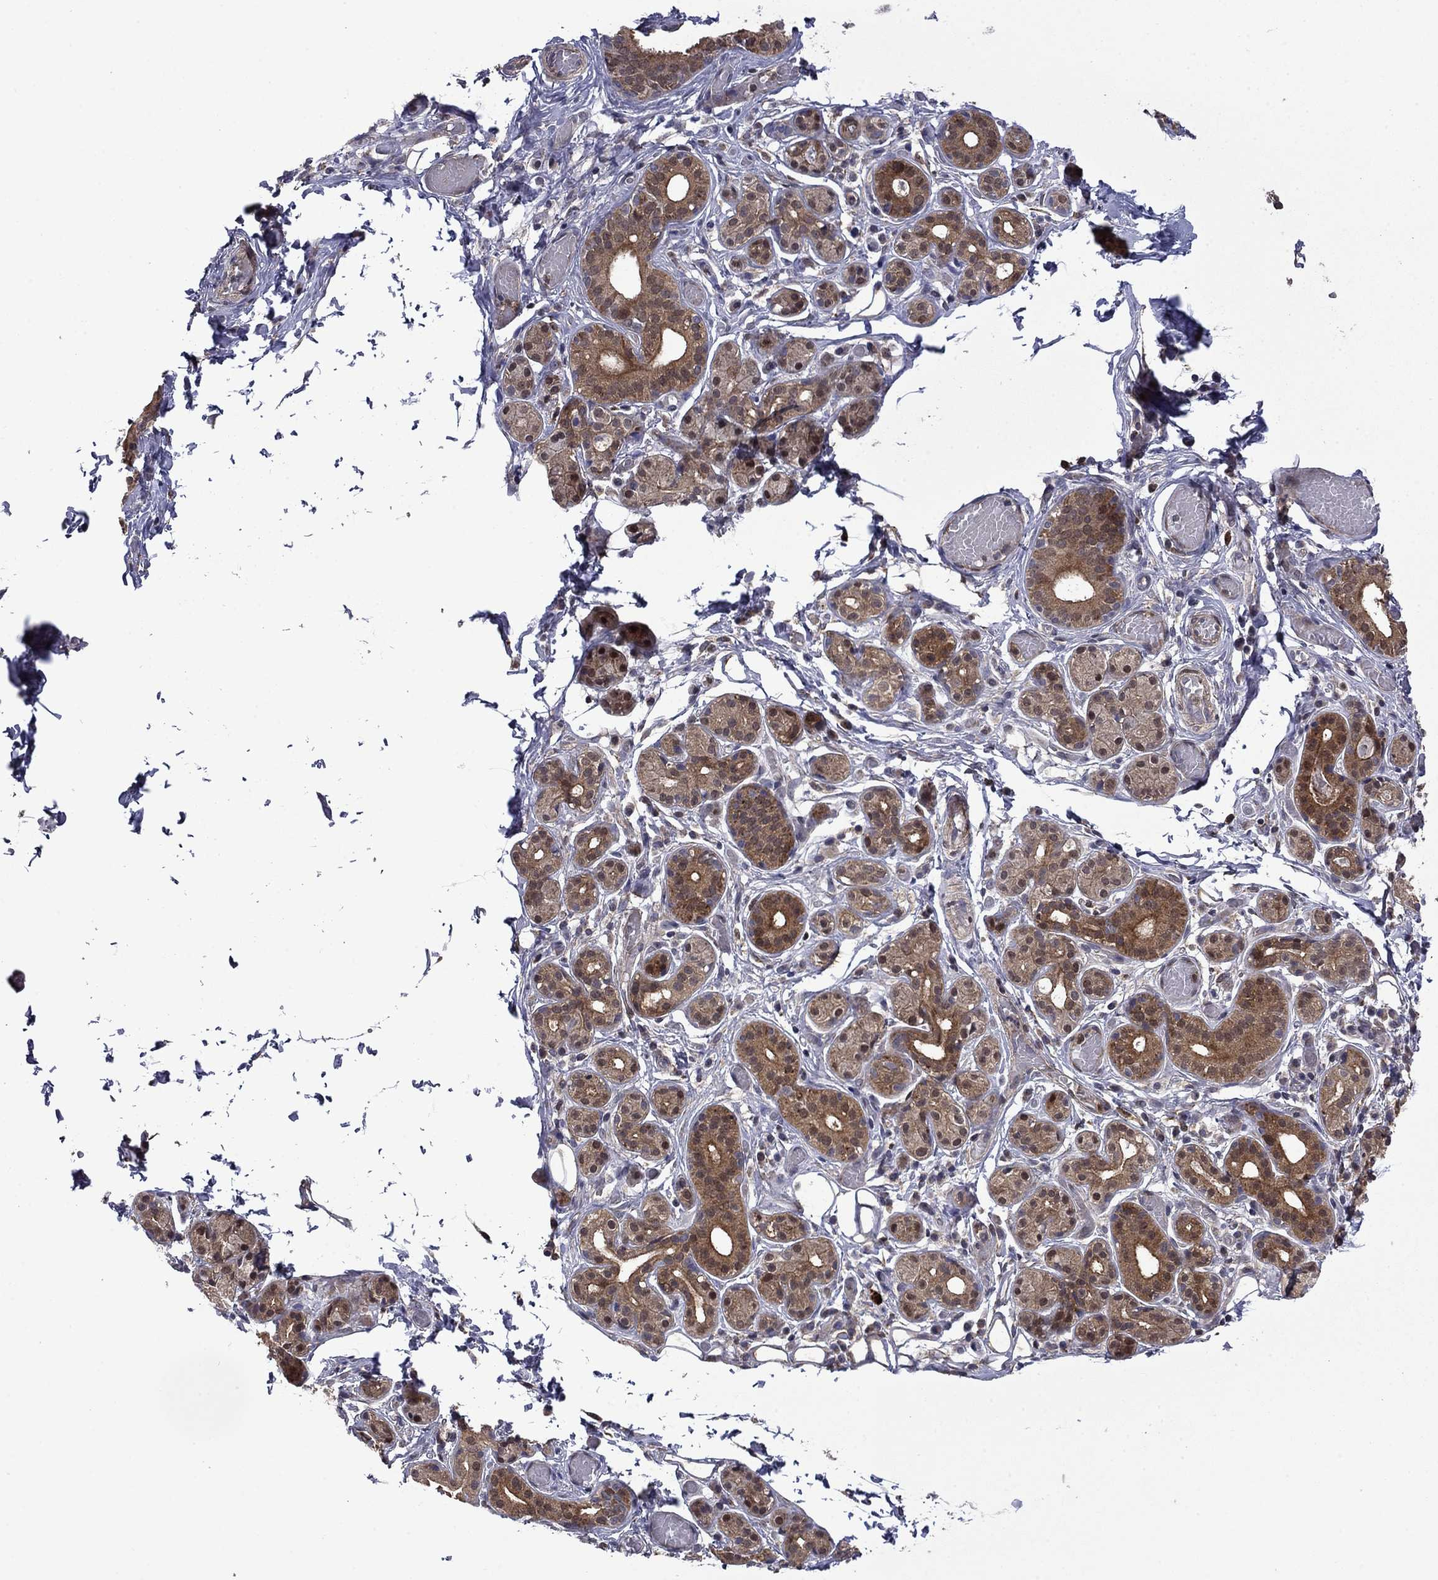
{"staining": {"intensity": "moderate", "quantity": "25%-75%", "location": "cytoplasmic/membranous"}, "tissue": "salivary gland", "cell_type": "Glandular cells", "image_type": "normal", "snomed": [{"axis": "morphology", "description": "Normal tissue, NOS"}, {"axis": "topography", "description": "Salivary gland"}, {"axis": "topography", "description": "Peripheral nerve tissue"}], "caption": "The micrograph displays immunohistochemical staining of unremarkable salivary gland. There is moderate cytoplasmic/membranous expression is identified in about 25%-75% of glandular cells.", "gene": "TPMT", "patient": {"sex": "male", "age": 71}}